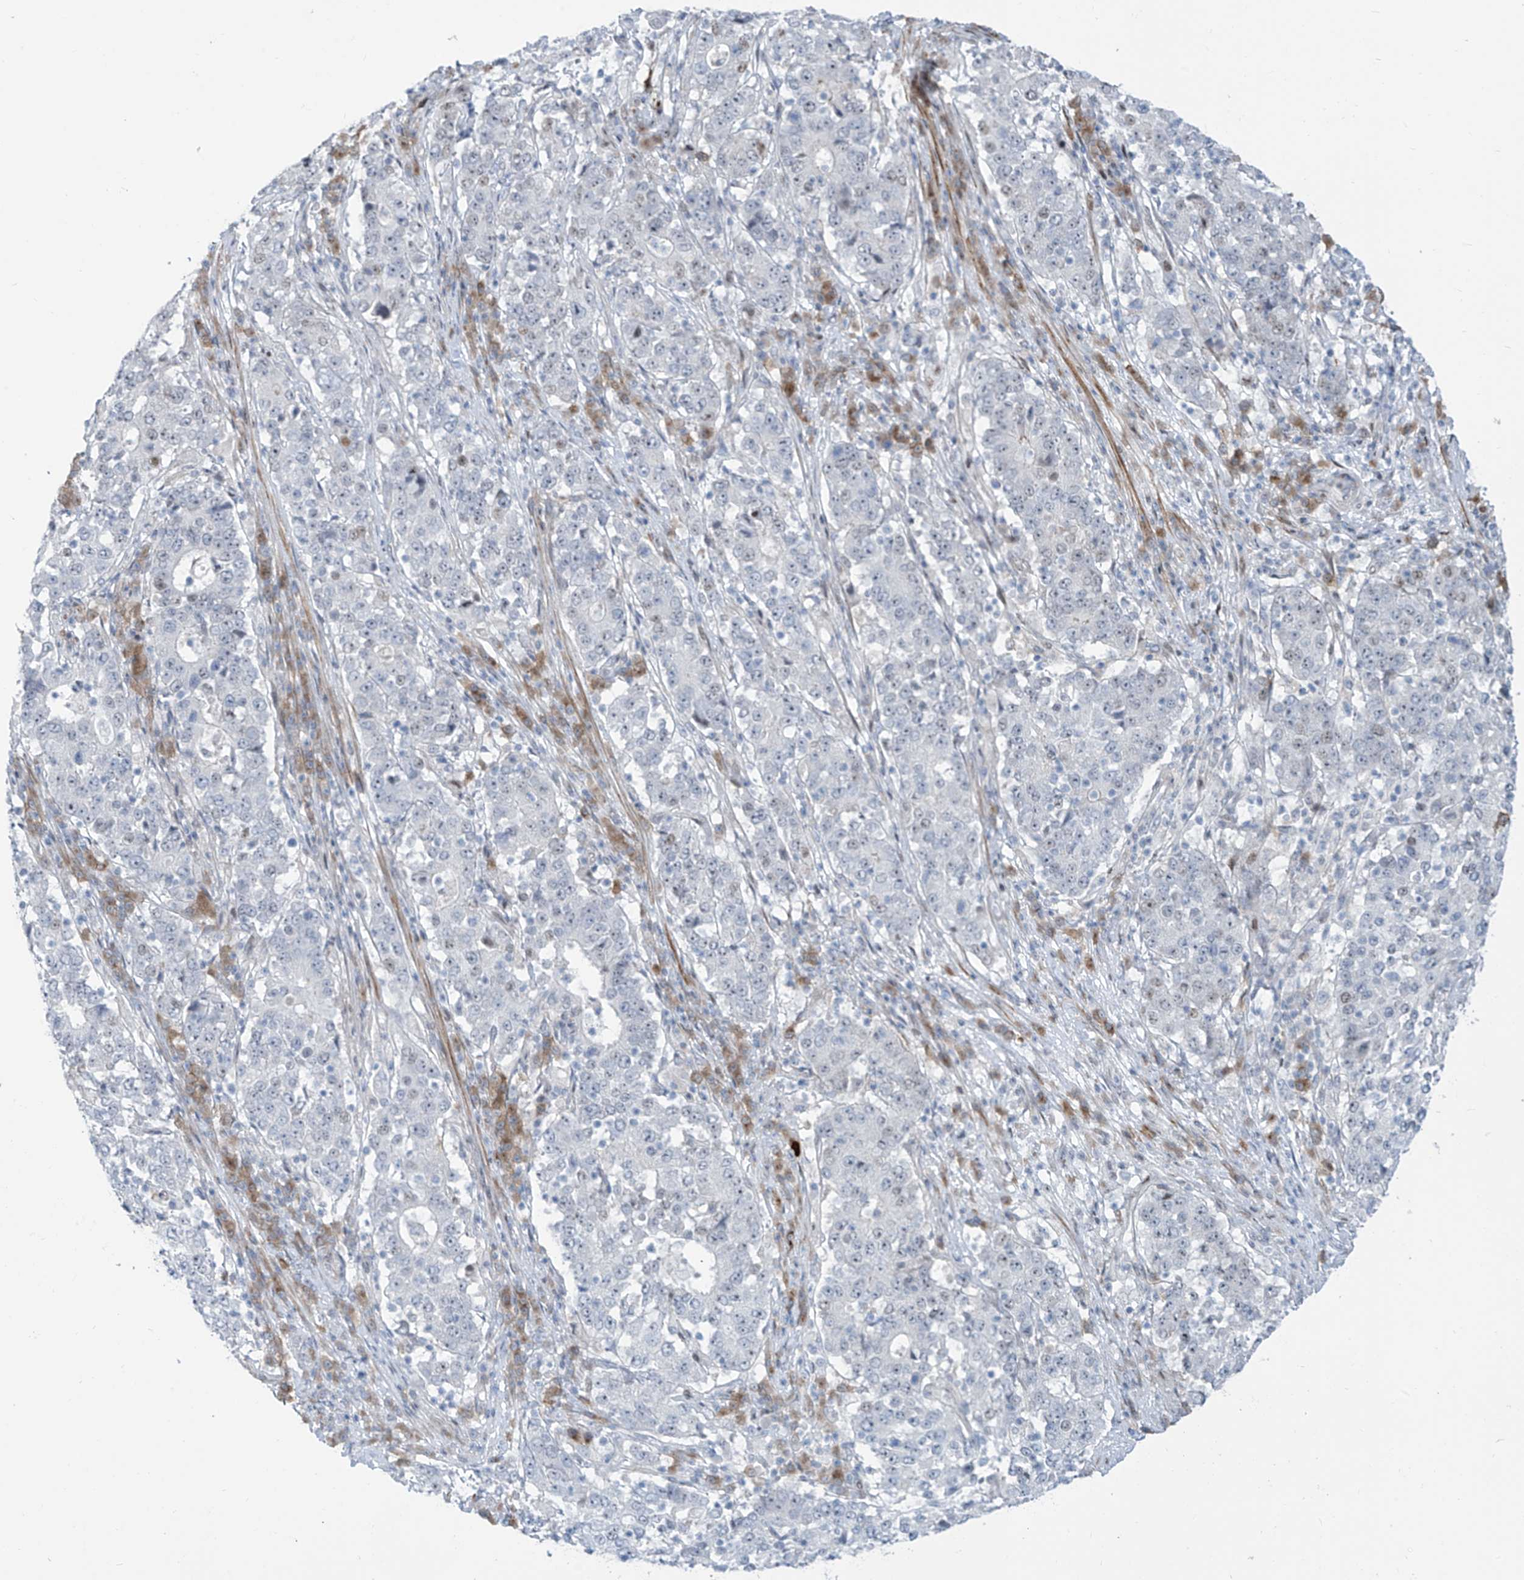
{"staining": {"intensity": "negative", "quantity": "none", "location": "none"}, "tissue": "stomach cancer", "cell_type": "Tumor cells", "image_type": "cancer", "snomed": [{"axis": "morphology", "description": "Adenocarcinoma, NOS"}, {"axis": "topography", "description": "Stomach"}], "caption": "Histopathology image shows no significant protein positivity in tumor cells of stomach adenocarcinoma.", "gene": "LIN9", "patient": {"sex": "male", "age": 59}}